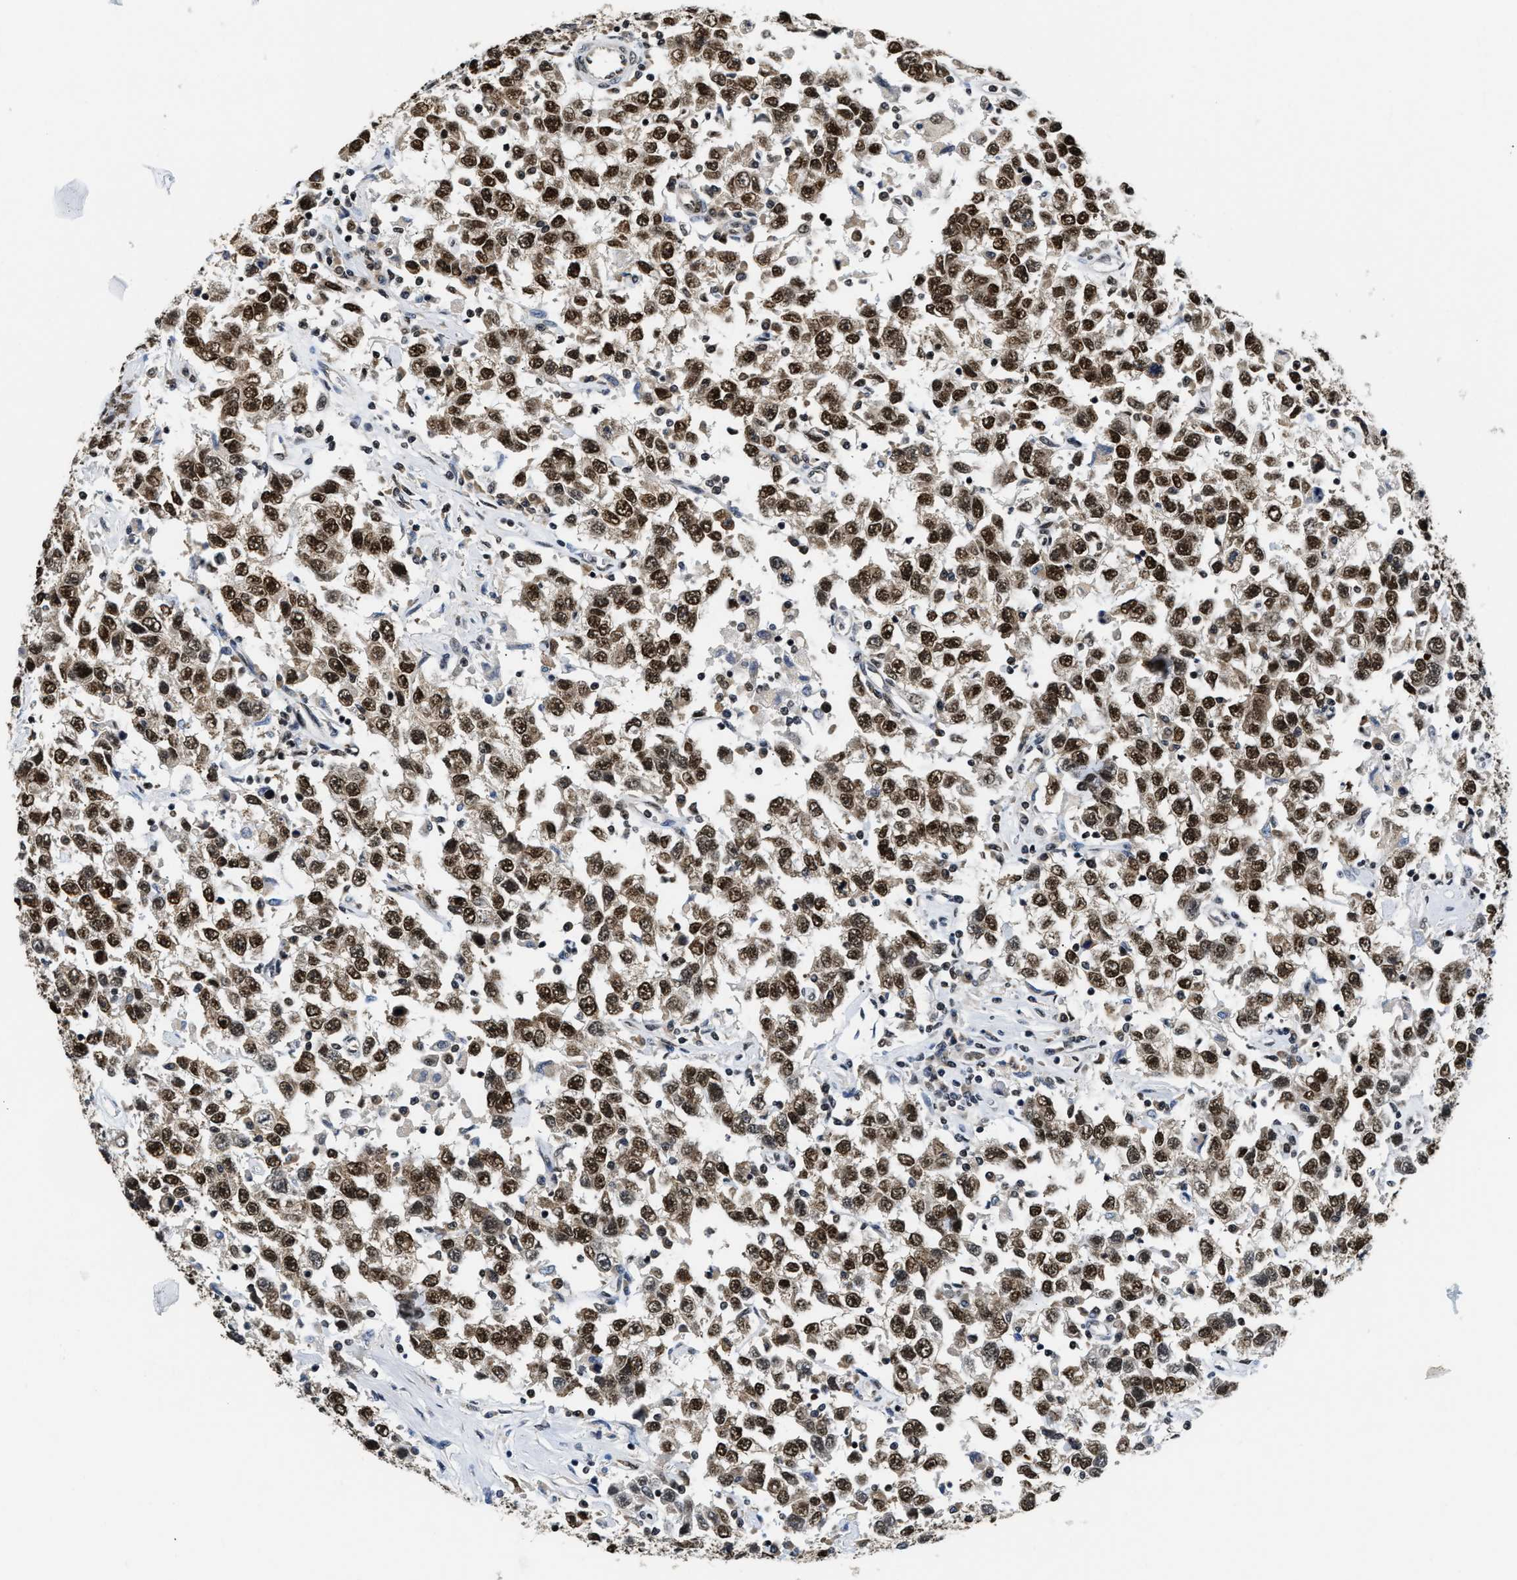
{"staining": {"intensity": "strong", "quantity": ">75%", "location": "cytoplasmic/membranous,nuclear"}, "tissue": "testis cancer", "cell_type": "Tumor cells", "image_type": "cancer", "snomed": [{"axis": "morphology", "description": "Seminoma, NOS"}, {"axis": "topography", "description": "Testis"}], "caption": "IHC photomicrograph of neoplastic tissue: human testis cancer stained using IHC exhibits high levels of strong protein expression localized specifically in the cytoplasmic/membranous and nuclear of tumor cells, appearing as a cytoplasmic/membranous and nuclear brown color.", "gene": "CCNDBP1", "patient": {"sex": "male", "age": 41}}